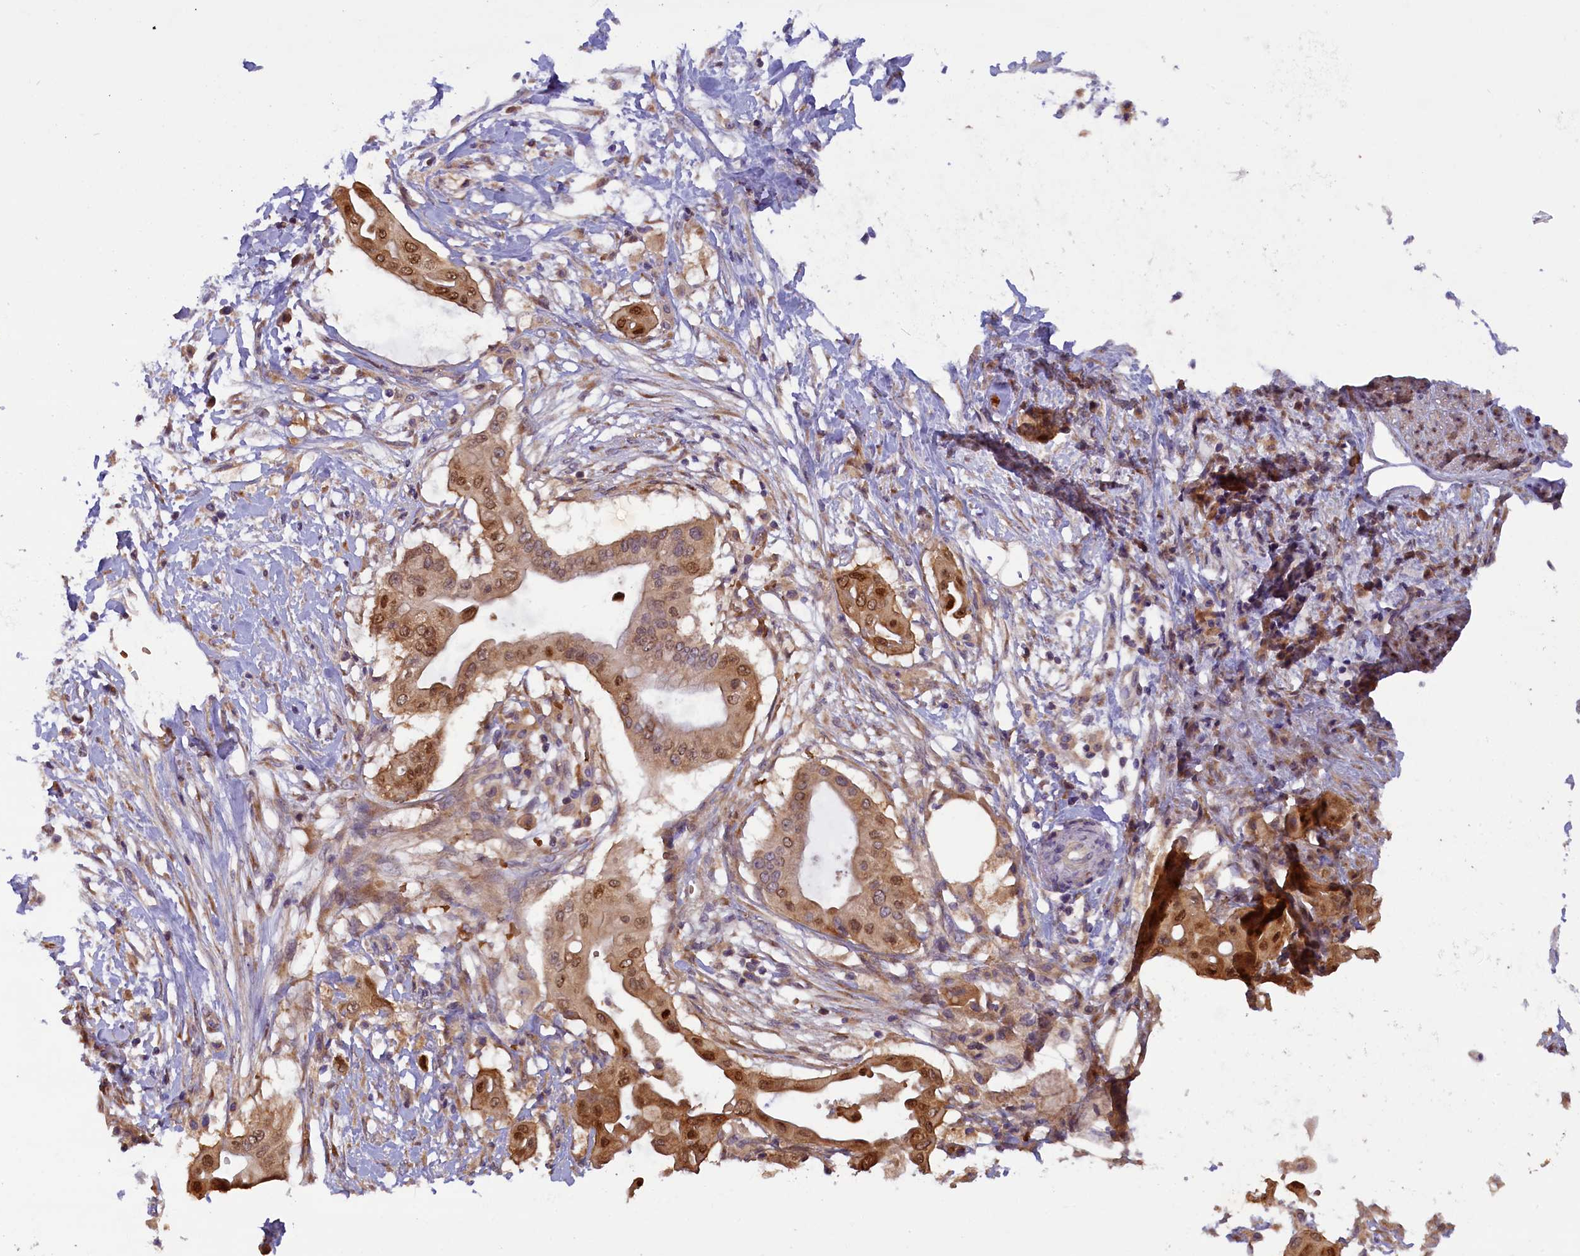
{"staining": {"intensity": "moderate", "quantity": ">75%", "location": "cytoplasmic/membranous,nuclear"}, "tissue": "pancreatic cancer", "cell_type": "Tumor cells", "image_type": "cancer", "snomed": [{"axis": "morphology", "description": "Adenocarcinoma, NOS"}, {"axis": "topography", "description": "Pancreas"}], "caption": "Adenocarcinoma (pancreatic) tissue demonstrates moderate cytoplasmic/membranous and nuclear staining in approximately >75% of tumor cells, visualized by immunohistochemistry.", "gene": "CCDC9B", "patient": {"sex": "male", "age": 68}}